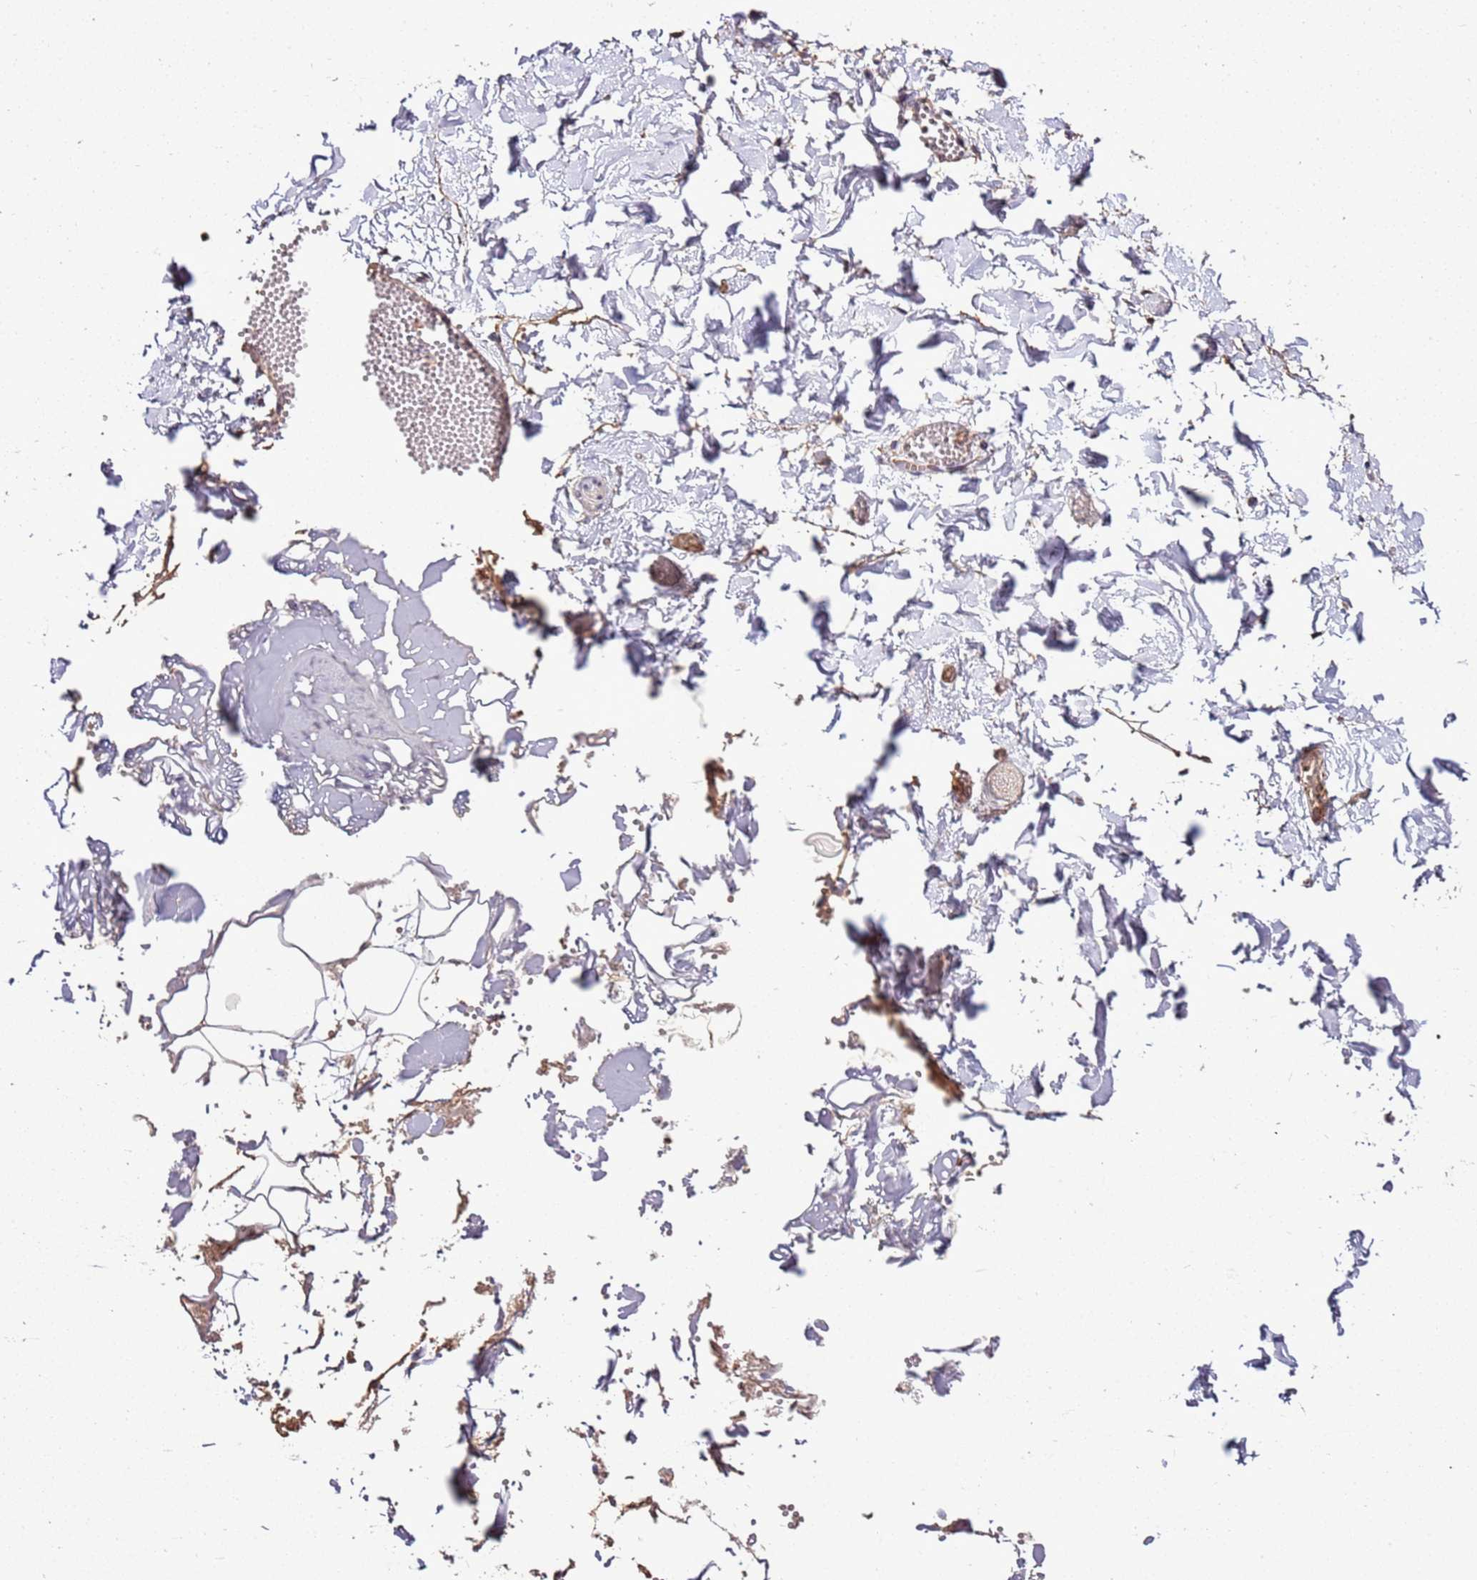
{"staining": {"intensity": "weak", "quantity": ">75%", "location": "cytoplasmic/membranous"}, "tissue": "adipose tissue", "cell_type": "Adipocytes", "image_type": "normal", "snomed": [{"axis": "morphology", "description": "Normal tissue, NOS"}, {"axis": "topography", "description": "Gallbladder"}, {"axis": "topography", "description": "Peripheral nerve tissue"}], "caption": "Adipose tissue was stained to show a protein in brown. There is low levels of weak cytoplasmic/membranous positivity in approximately >75% of adipocytes. (Brightfield microscopy of DAB IHC at high magnification).", "gene": "ARL10", "patient": {"sex": "male", "age": 38}}